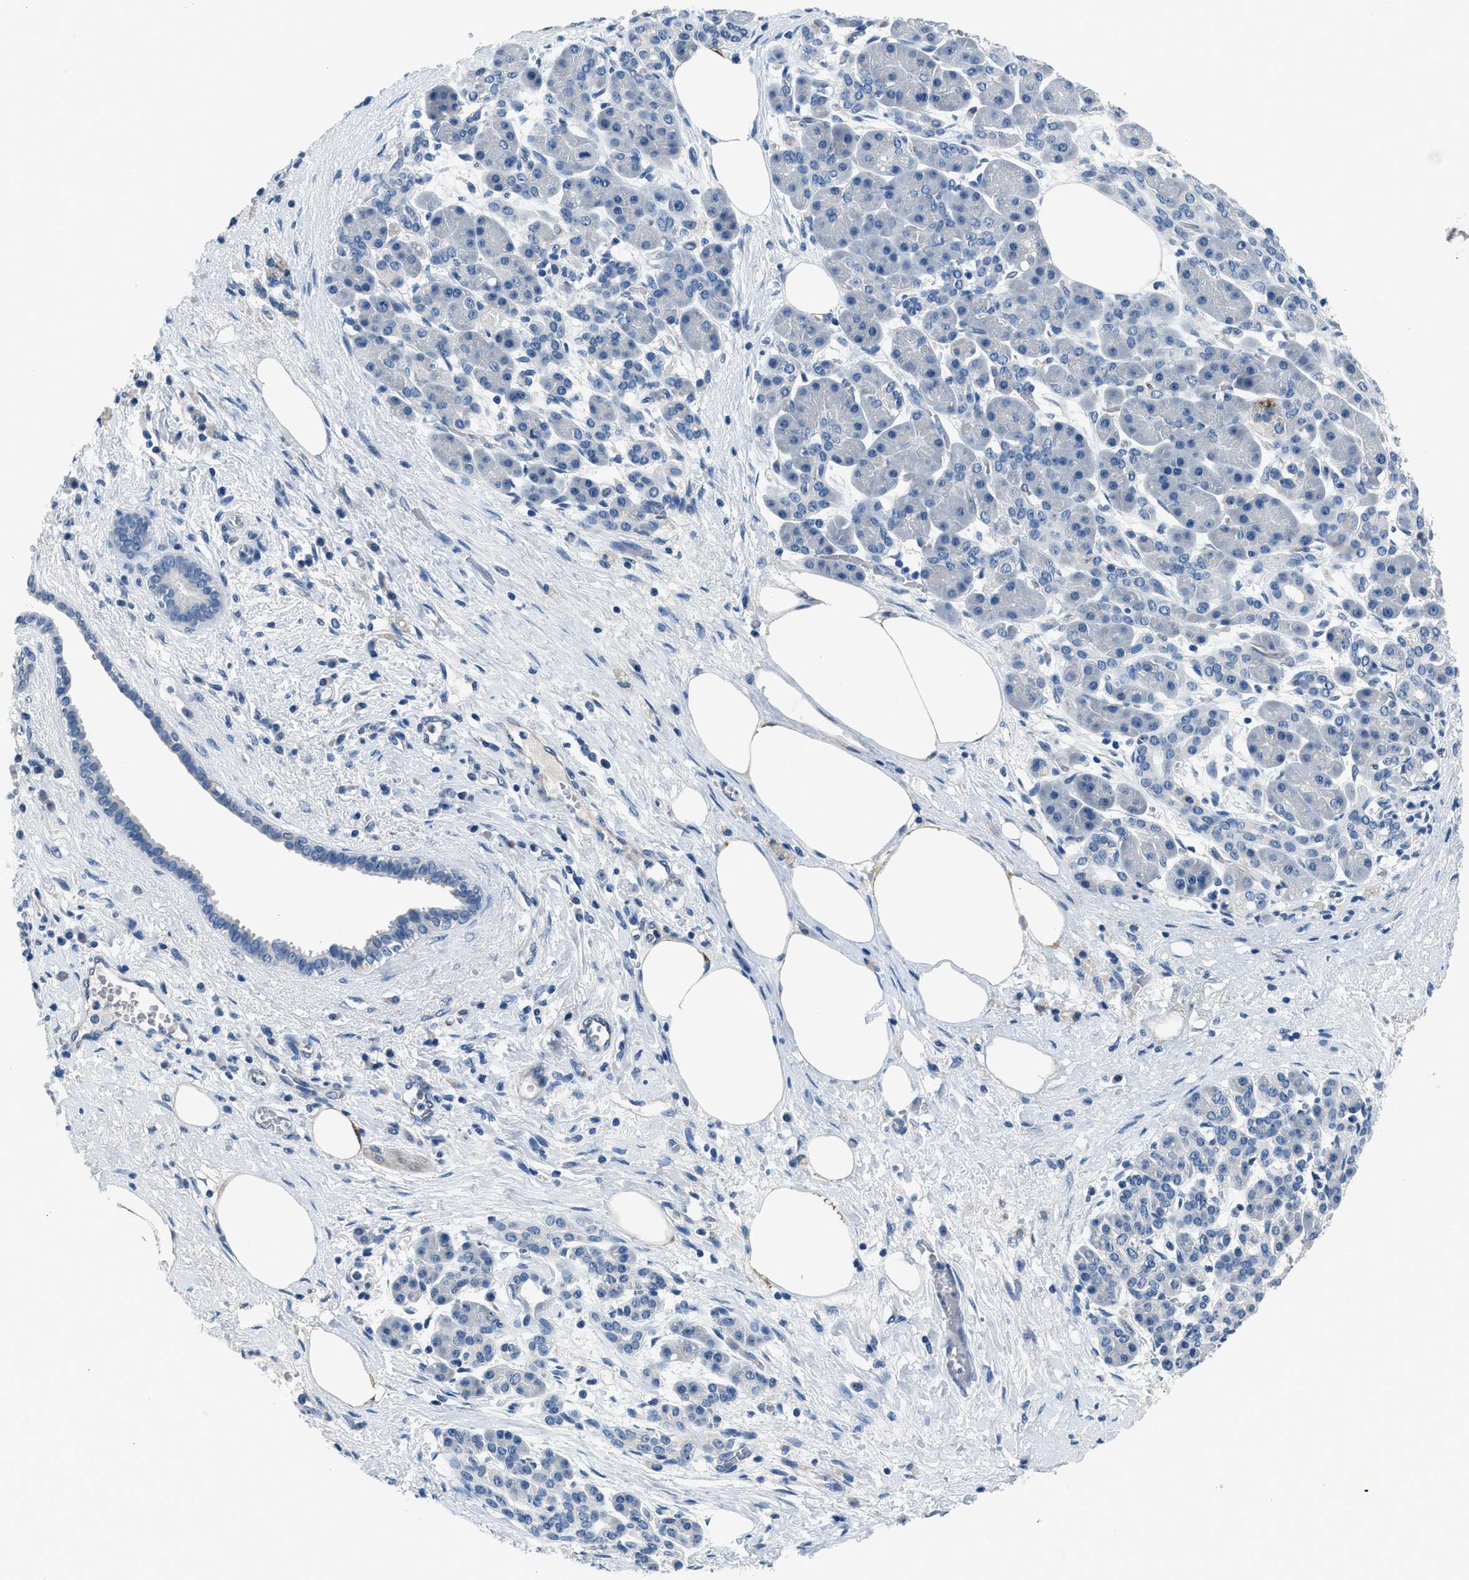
{"staining": {"intensity": "negative", "quantity": "none", "location": "none"}, "tissue": "pancreatic cancer", "cell_type": "Tumor cells", "image_type": "cancer", "snomed": [{"axis": "morphology", "description": "Adenocarcinoma, NOS"}, {"axis": "topography", "description": "Pancreas"}], "caption": "A micrograph of human adenocarcinoma (pancreatic) is negative for staining in tumor cells. (DAB (3,3'-diaminobenzidine) IHC visualized using brightfield microscopy, high magnification).", "gene": "GJA3", "patient": {"sex": "female", "age": 70}}